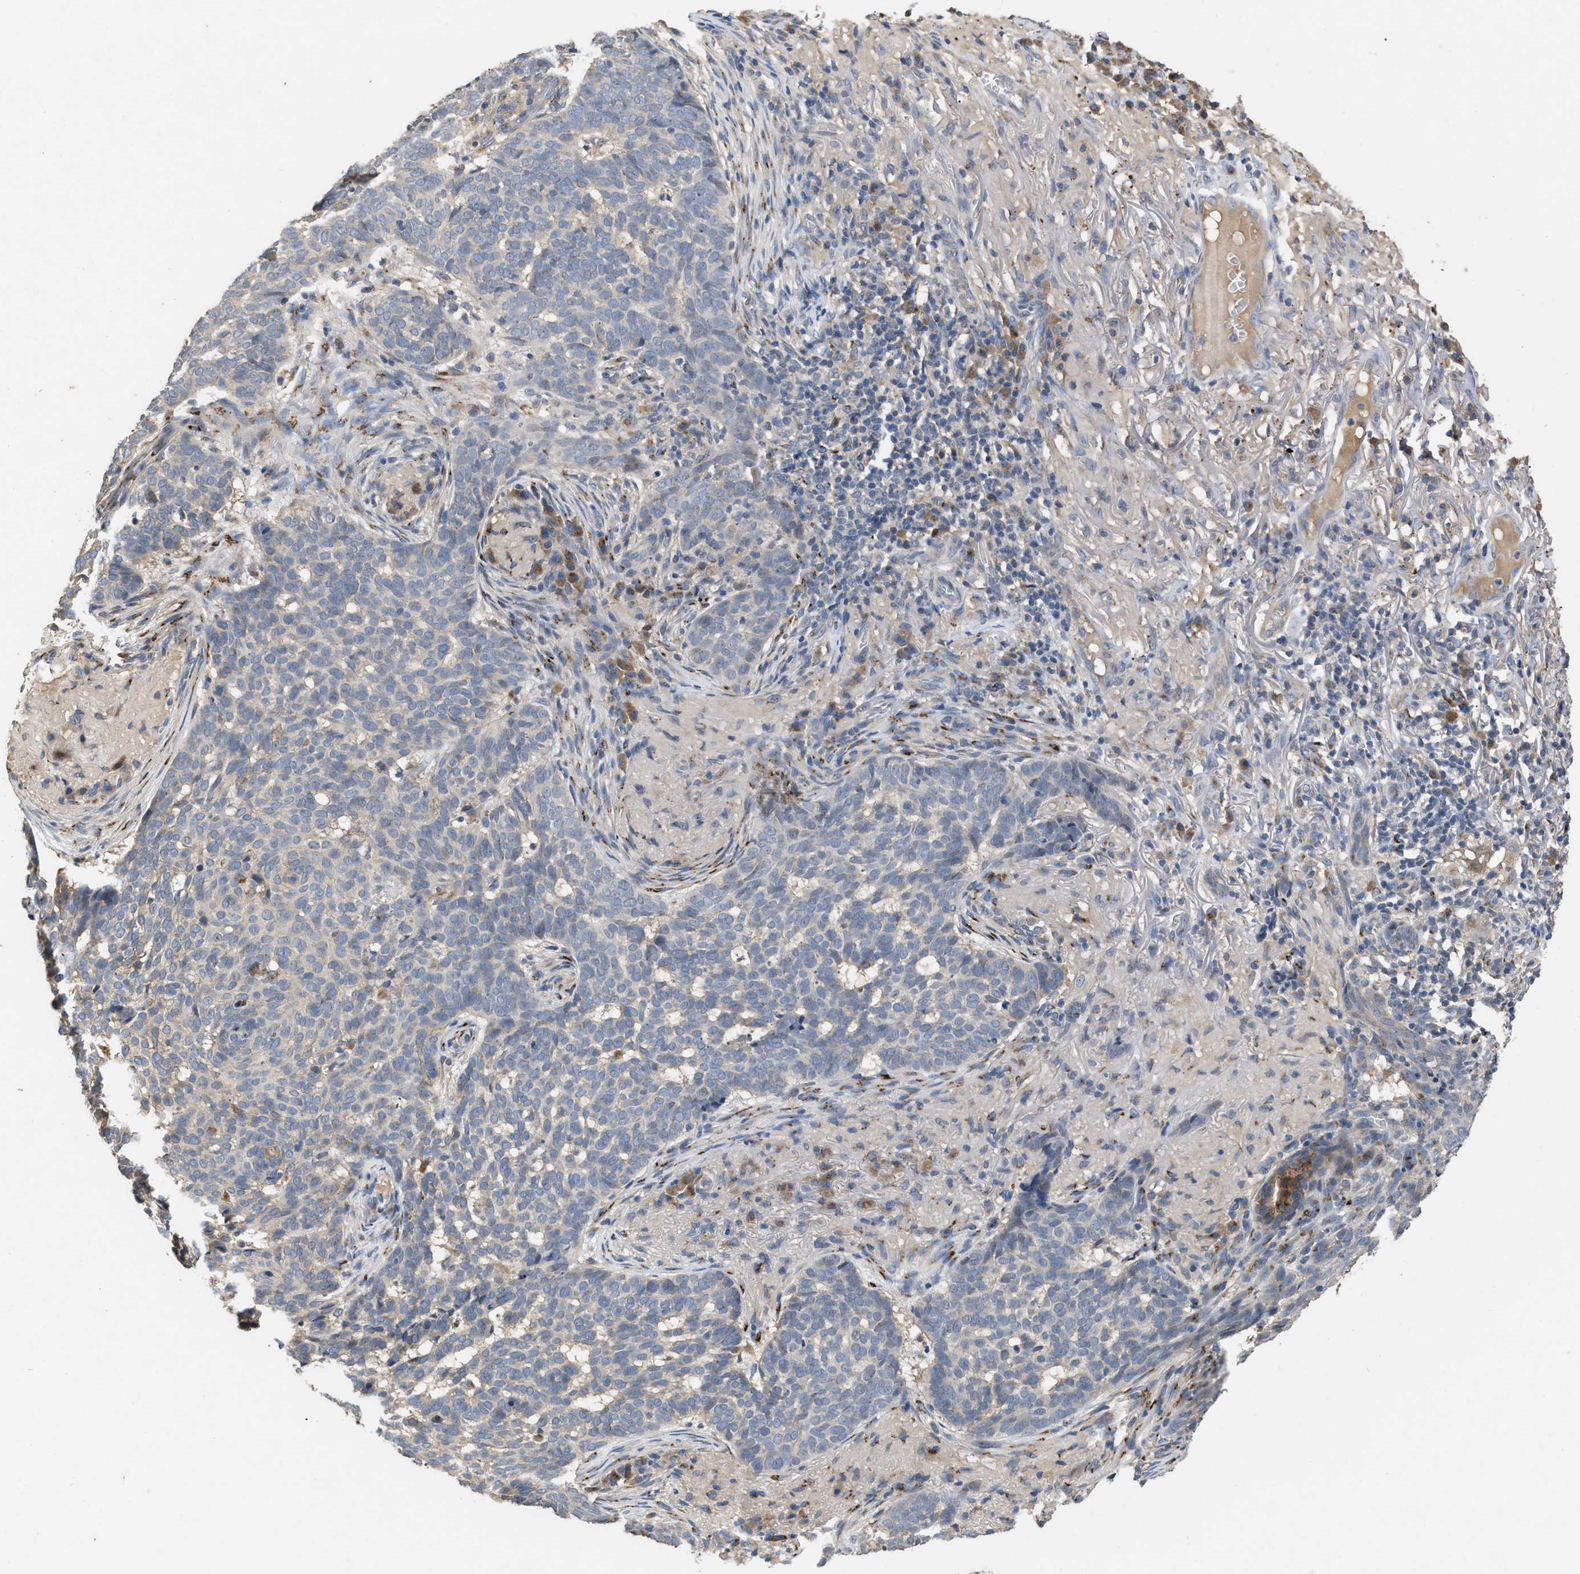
{"staining": {"intensity": "negative", "quantity": "none", "location": "none"}, "tissue": "skin cancer", "cell_type": "Tumor cells", "image_type": "cancer", "snomed": [{"axis": "morphology", "description": "Basal cell carcinoma"}, {"axis": "topography", "description": "Skin"}], "caption": "Immunohistochemistry of human skin cancer (basal cell carcinoma) shows no staining in tumor cells.", "gene": "SIK2", "patient": {"sex": "male", "age": 85}}